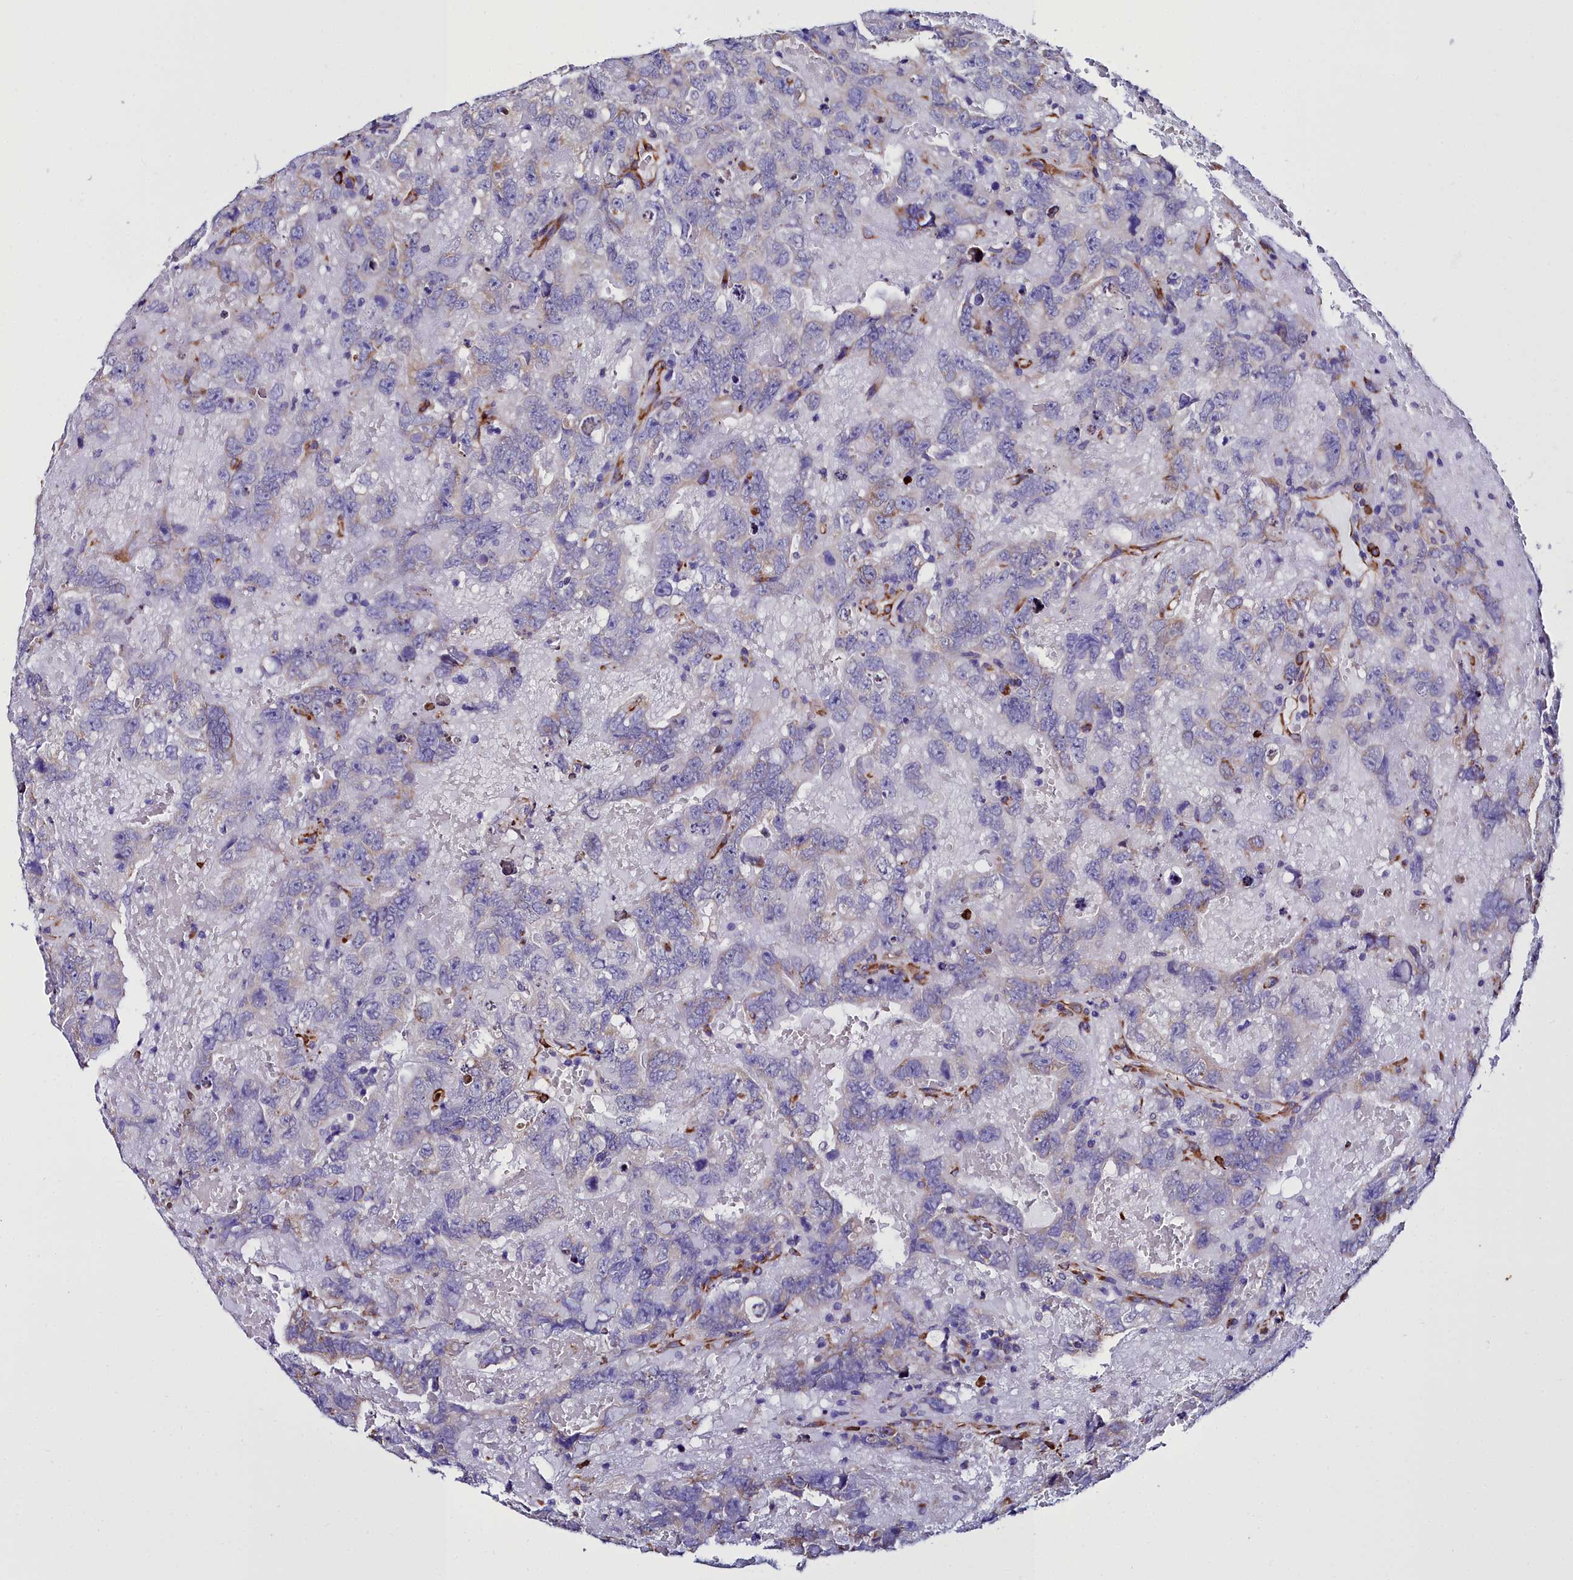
{"staining": {"intensity": "negative", "quantity": "none", "location": "none"}, "tissue": "testis cancer", "cell_type": "Tumor cells", "image_type": "cancer", "snomed": [{"axis": "morphology", "description": "Carcinoma, Embryonal, NOS"}, {"axis": "topography", "description": "Testis"}], "caption": "Testis embryonal carcinoma stained for a protein using immunohistochemistry shows no expression tumor cells.", "gene": "TXNDC5", "patient": {"sex": "male", "age": 45}}